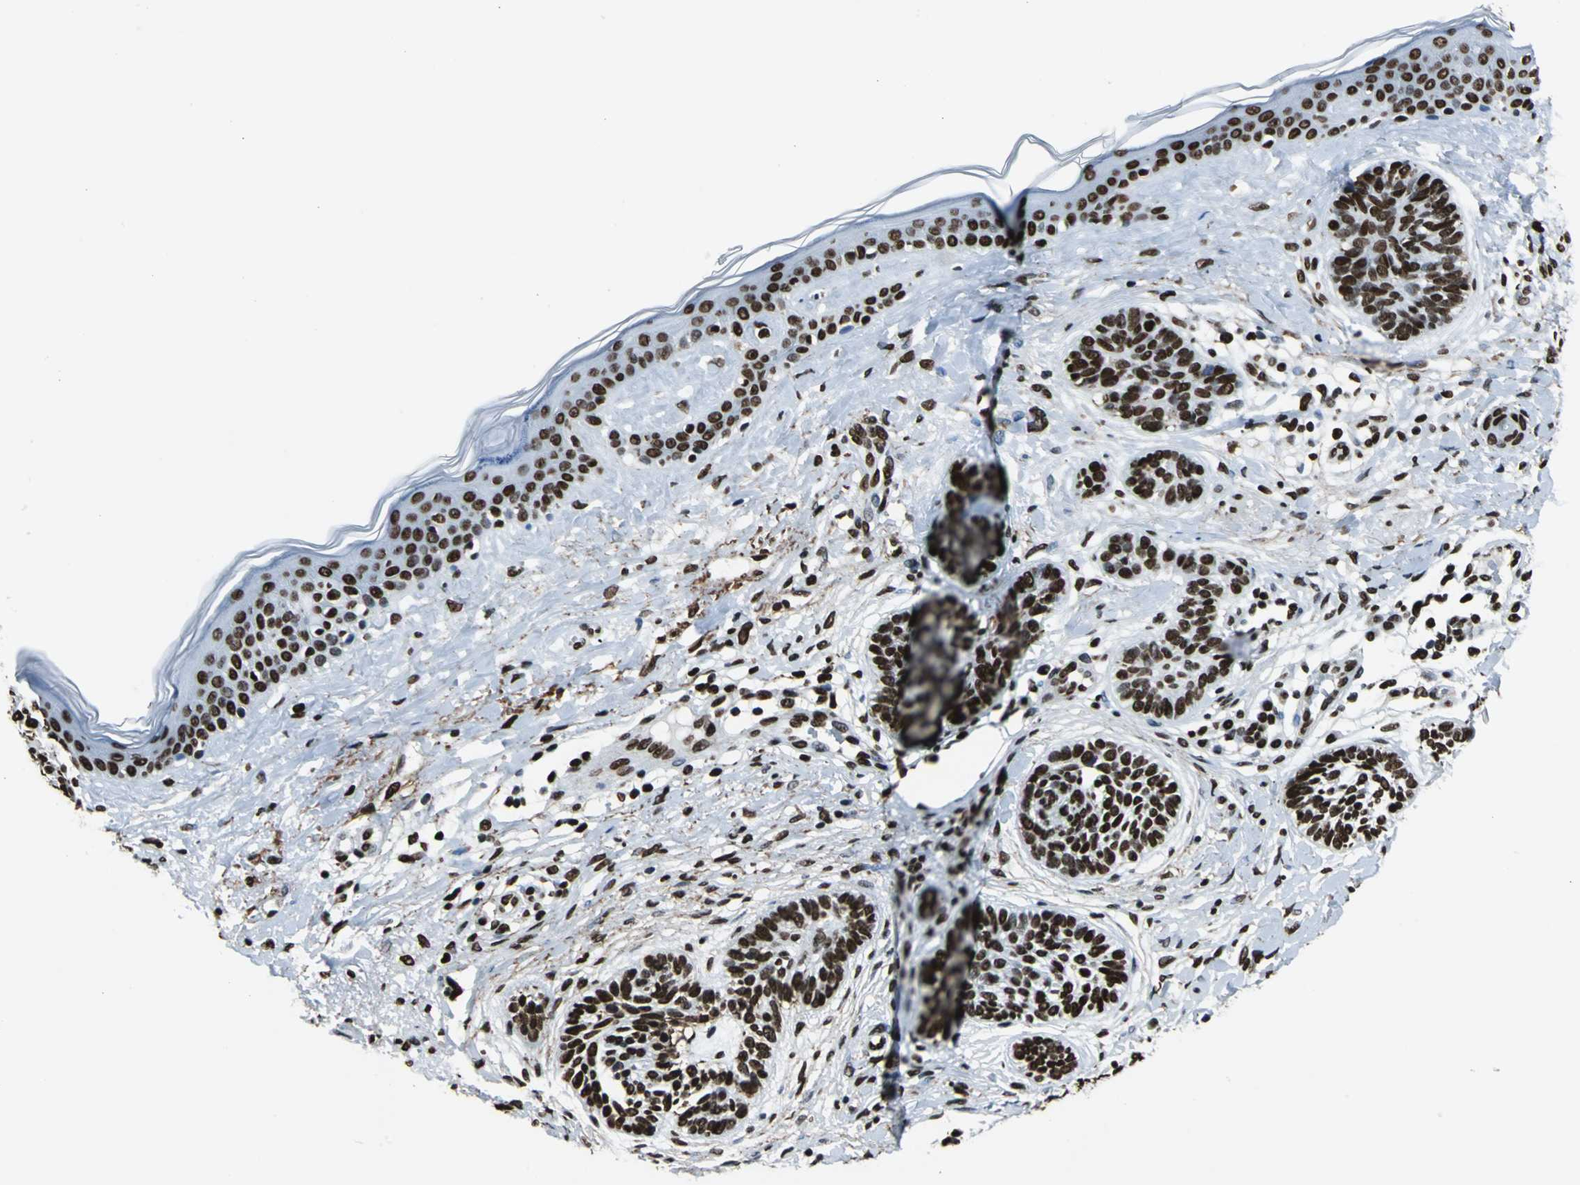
{"staining": {"intensity": "strong", "quantity": ">75%", "location": "nuclear"}, "tissue": "skin cancer", "cell_type": "Tumor cells", "image_type": "cancer", "snomed": [{"axis": "morphology", "description": "Normal tissue, NOS"}, {"axis": "morphology", "description": "Basal cell carcinoma"}, {"axis": "topography", "description": "Skin"}], "caption": "This micrograph exhibits skin basal cell carcinoma stained with immunohistochemistry (IHC) to label a protein in brown. The nuclear of tumor cells show strong positivity for the protein. Nuclei are counter-stained blue.", "gene": "APEX1", "patient": {"sex": "male", "age": 63}}